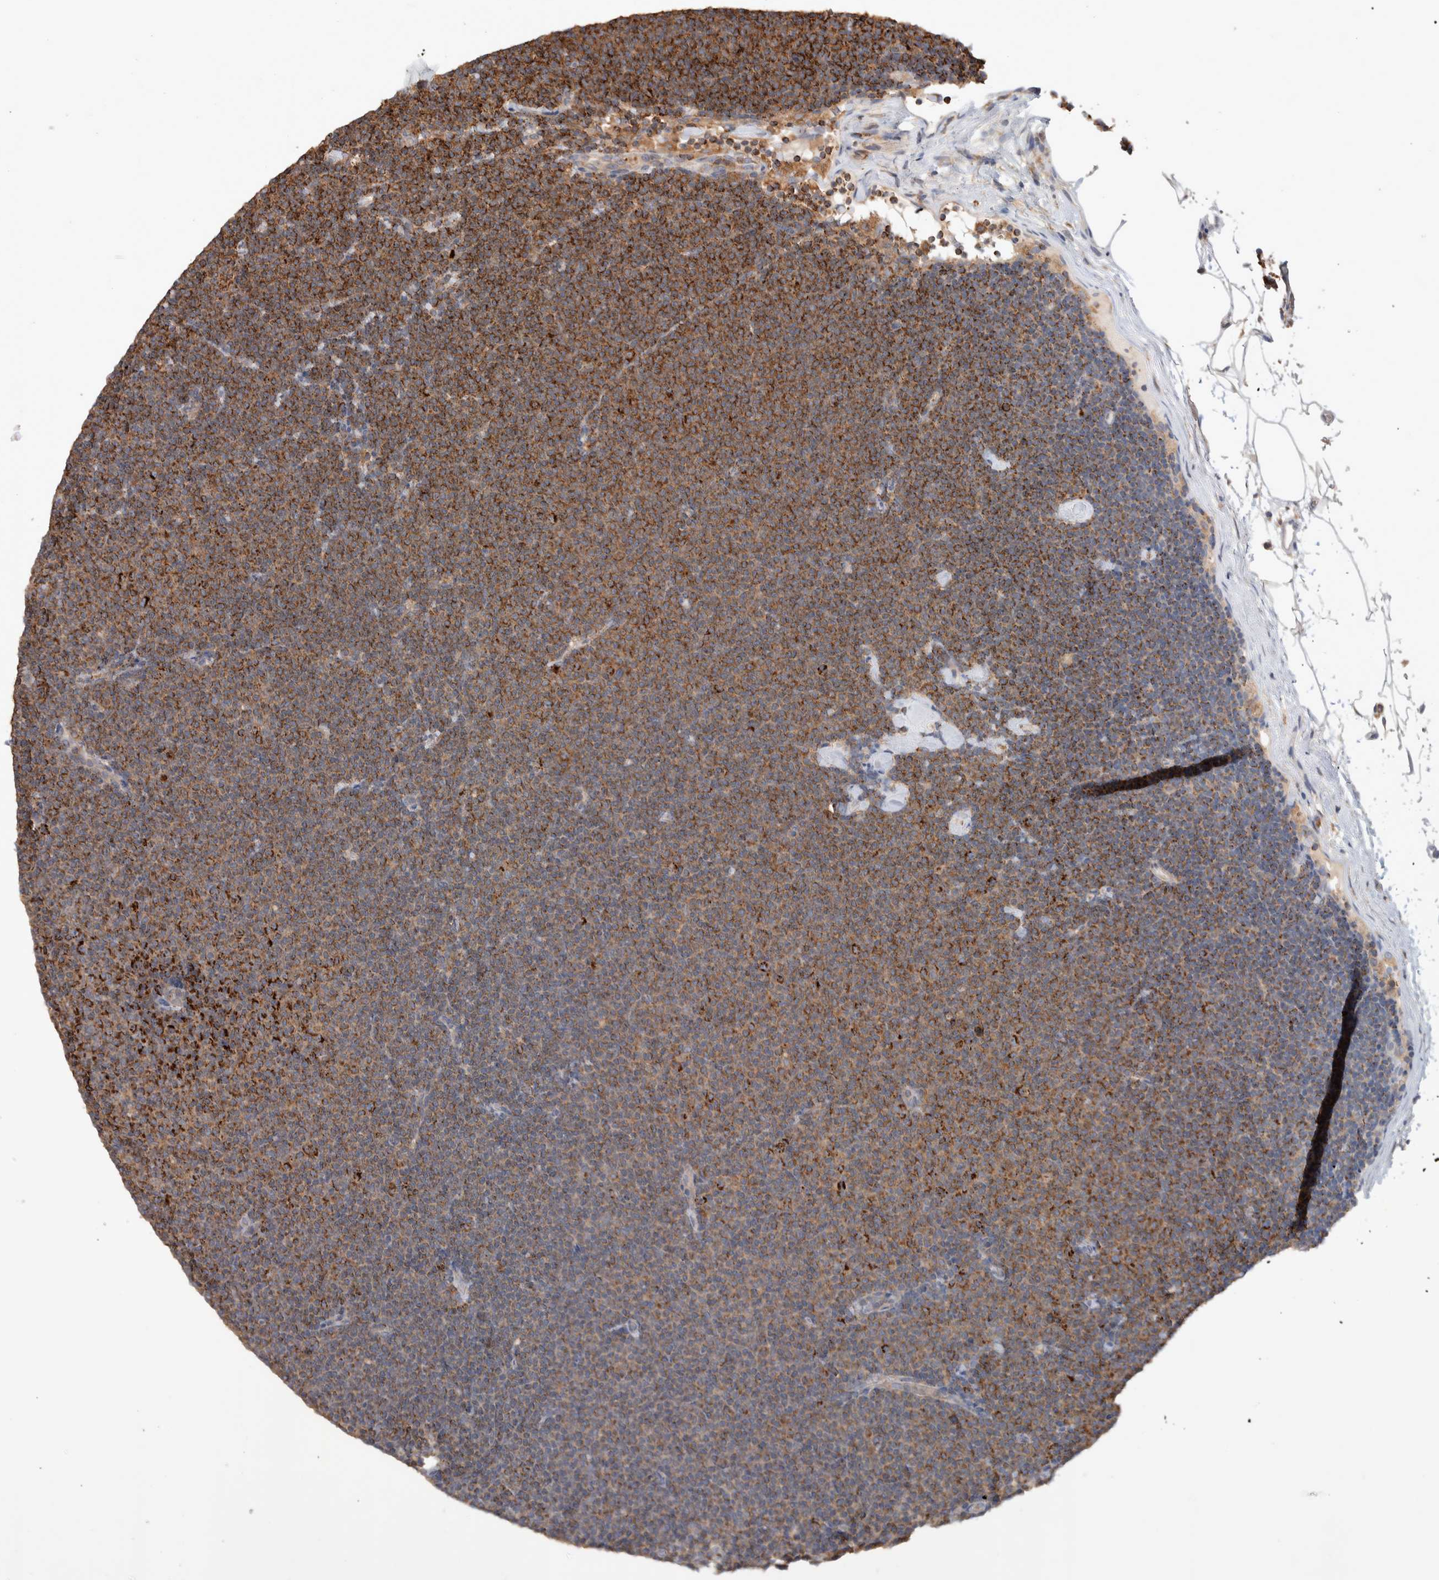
{"staining": {"intensity": "moderate", "quantity": ">75%", "location": "cytoplasmic/membranous"}, "tissue": "lymphoma", "cell_type": "Tumor cells", "image_type": "cancer", "snomed": [{"axis": "morphology", "description": "Malignant lymphoma, non-Hodgkin's type, Low grade"}, {"axis": "topography", "description": "Lymph node"}], "caption": "An IHC histopathology image of tumor tissue is shown. Protein staining in brown highlights moderate cytoplasmic/membranous positivity in low-grade malignant lymphoma, non-Hodgkin's type within tumor cells.", "gene": "DEPTOR", "patient": {"sex": "female", "age": 53}}